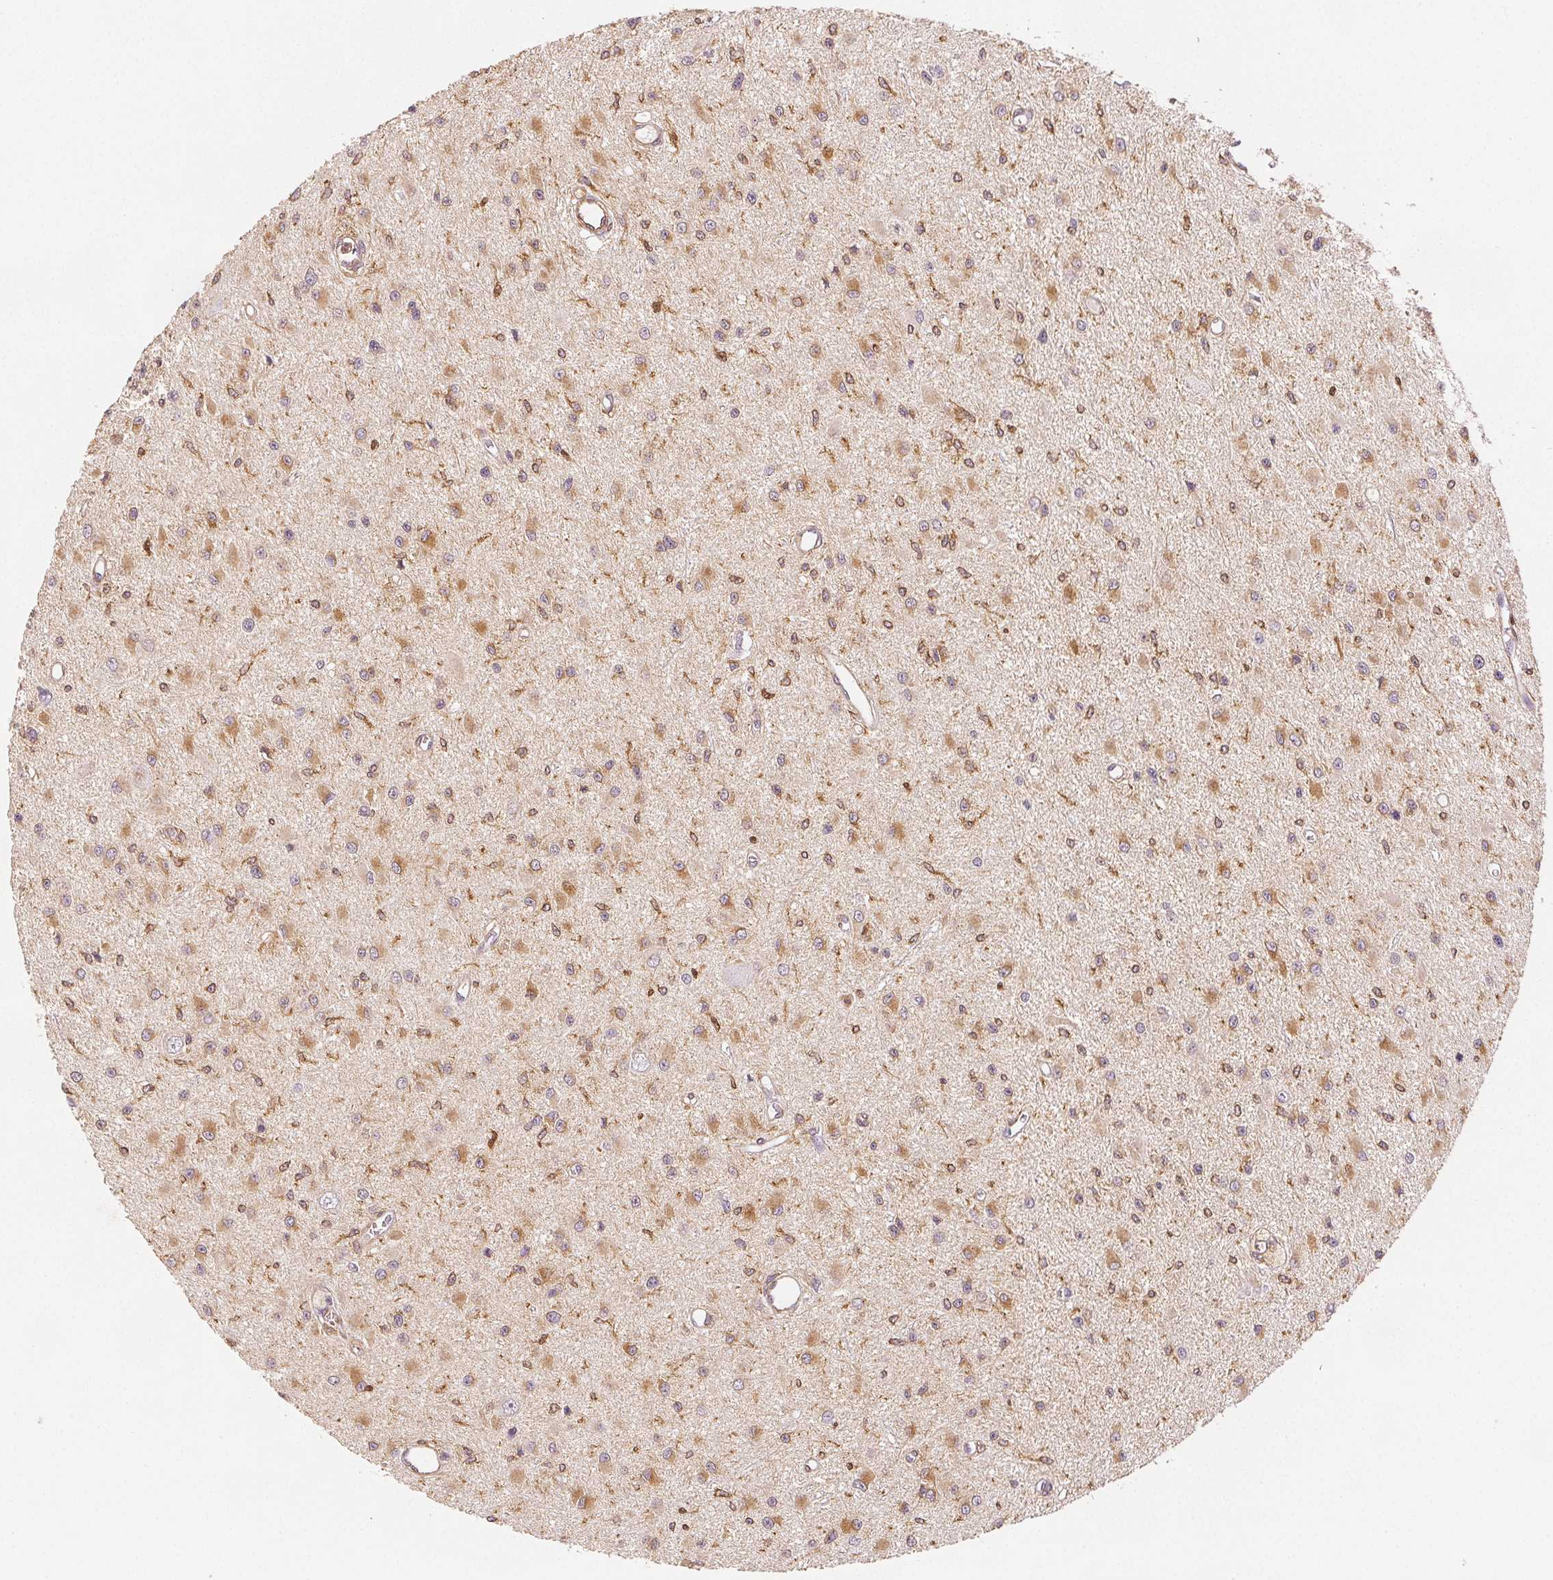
{"staining": {"intensity": "weak", "quantity": "25%-75%", "location": "cytoplasmic/membranous"}, "tissue": "glioma", "cell_type": "Tumor cells", "image_type": "cancer", "snomed": [{"axis": "morphology", "description": "Glioma, malignant, High grade"}, {"axis": "topography", "description": "Brain"}], "caption": "Immunohistochemistry (IHC) (DAB (3,3'-diaminobenzidine)) staining of human glioma demonstrates weak cytoplasmic/membranous protein staining in approximately 25%-75% of tumor cells. (DAB IHC with brightfield microscopy, high magnification).", "gene": "DIAPH2", "patient": {"sex": "male", "age": 54}}